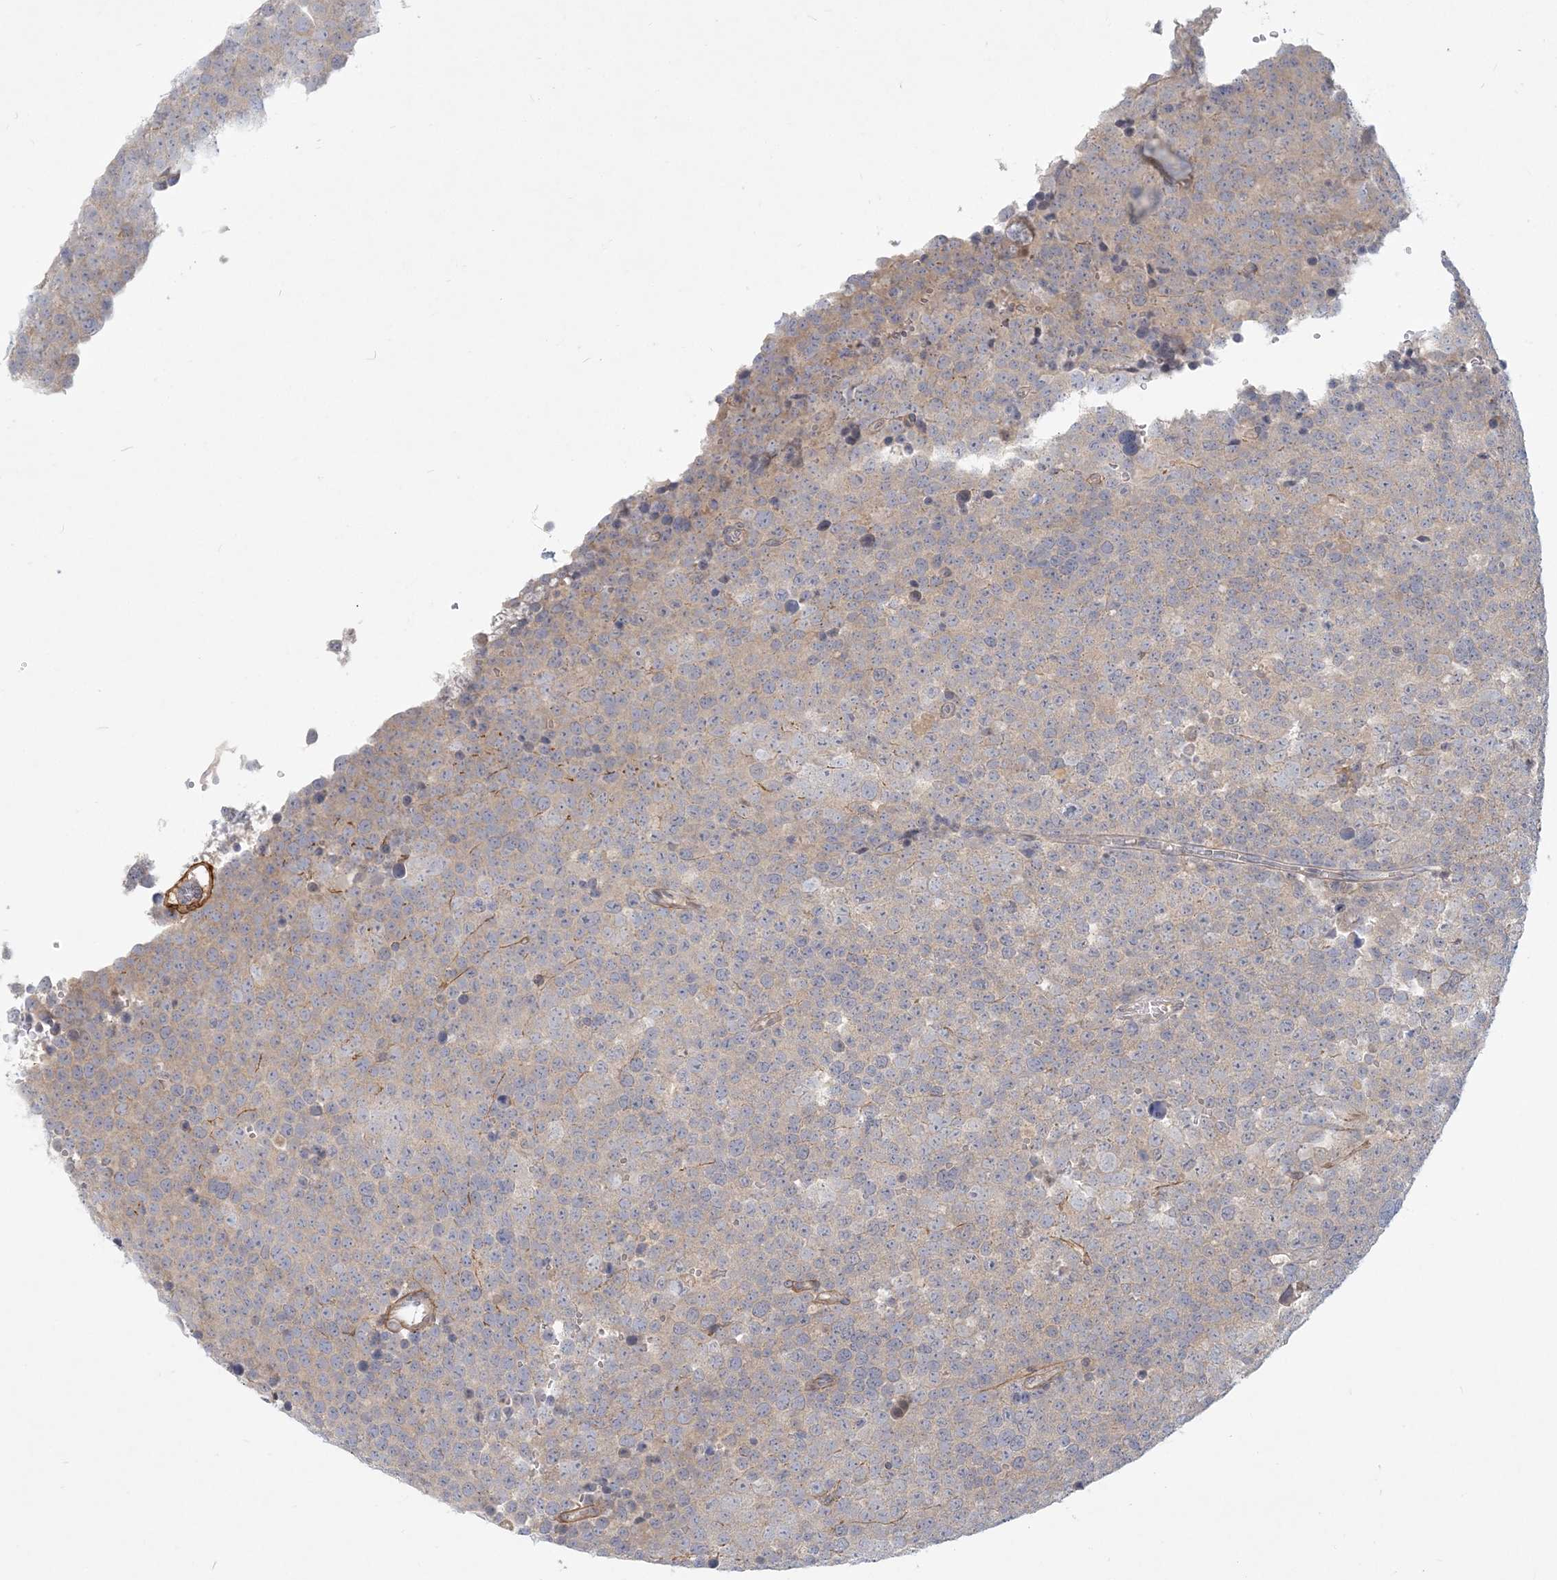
{"staining": {"intensity": "negative", "quantity": "none", "location": "none"}, "tissue": "testis cancer", "cell_type": "Tumor cells", "image_type": "cancer", "snomed": [{"axis": "morphology", "description": "Seminoma, NOS"}, {"axis": "topography", "description": "Testis"}], "caption": "Testis cancer stained for a protein using immunohistochemistry (IHC) demonstrates no positivity tumor cells.", "gene": "GMPPA", "patient": {"sex": "male", "age": 71}}